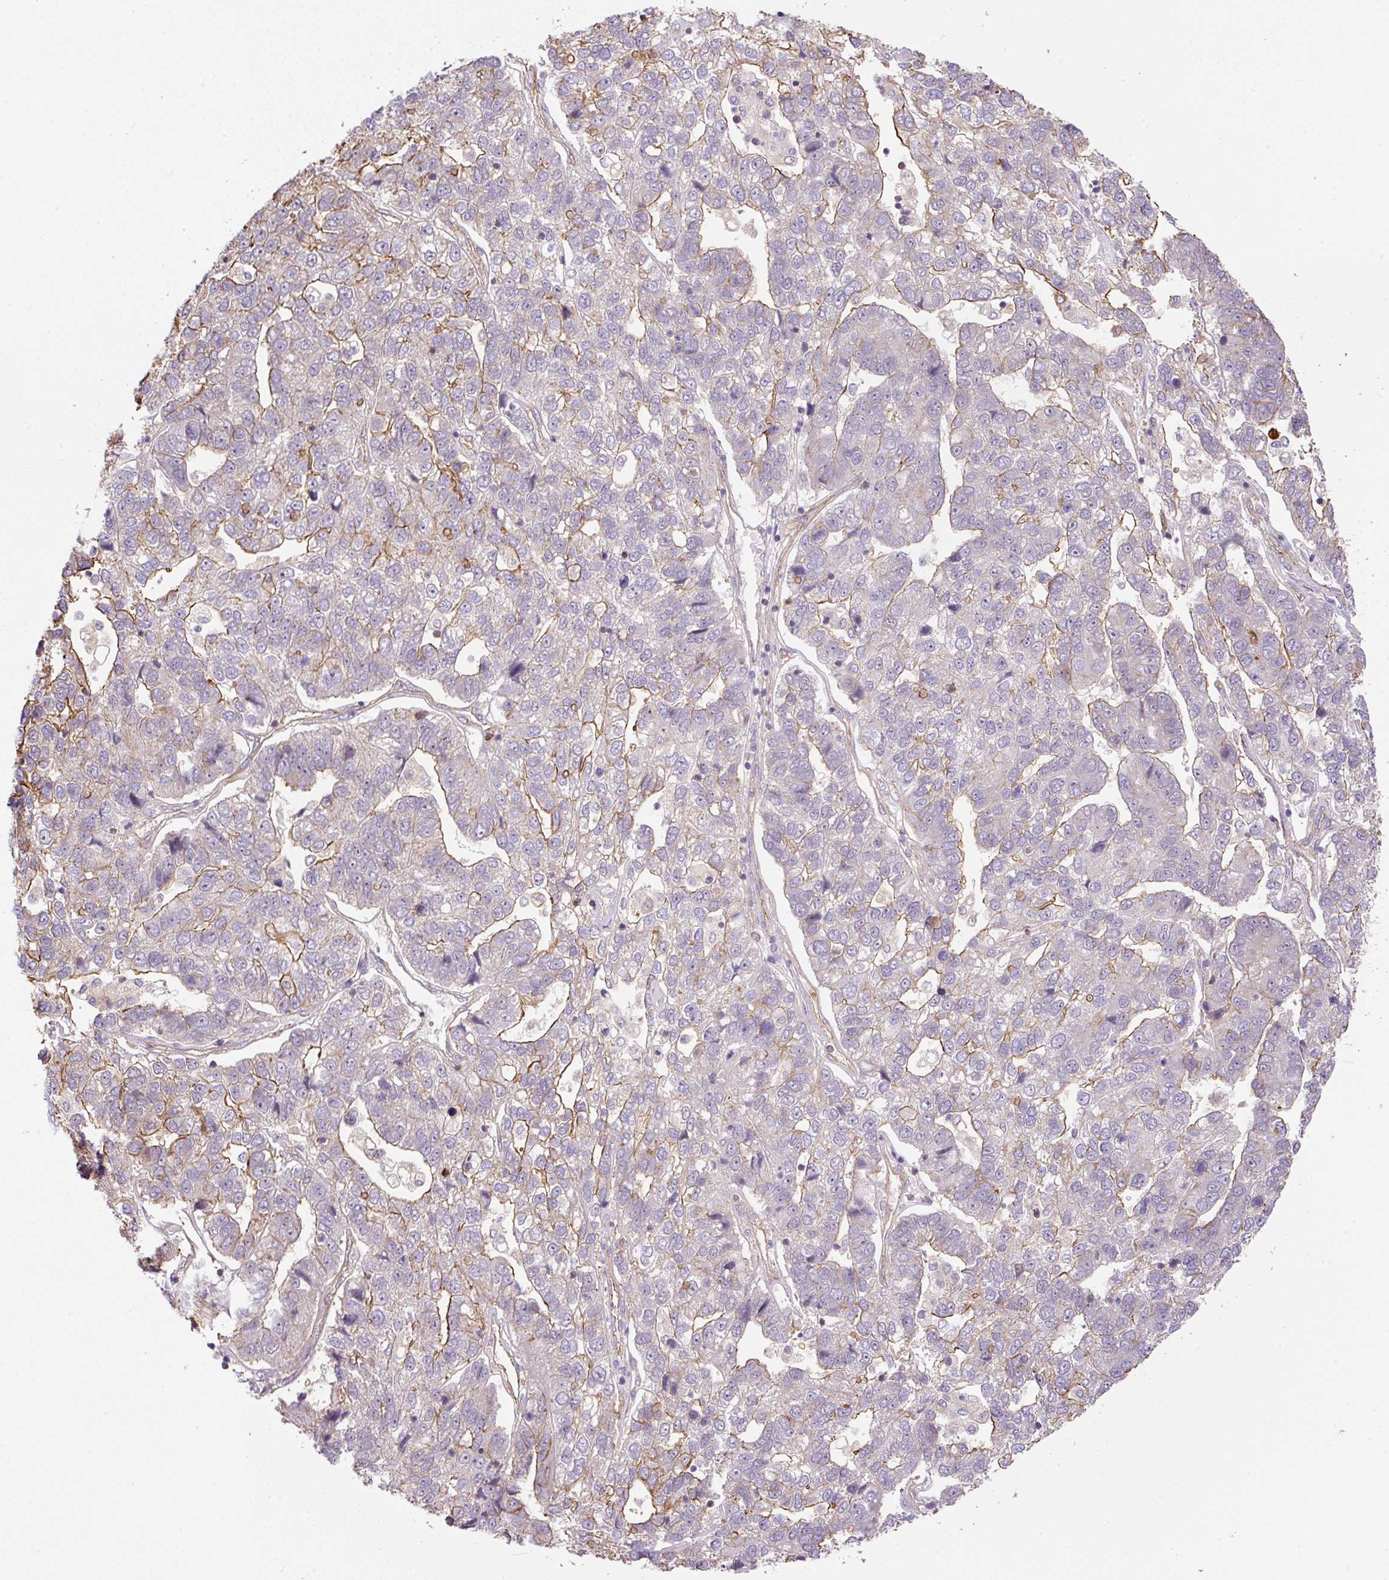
{"staining": {"intensity": "moderate", "quantity": "25%-75%", "location": "cytoplasmic/membranous"}, "tissue": "pancreatic cancer", "cell_type": "Tumor cells", "image_type": "cancer", "snomed": [{"axis": "morphology", "description": "Adenocarcinoma, NOS"}, {"axis": "topography", "description": "Pancreas"}], "caption": "Immunohistochemistry of adenocarcinoma (pancreatic) demonstrates medium levels of moderate cytoplasmic/membranous staining in approximately 25%-75% of tumor cells.", "gene": "B3GALT5", "patient": {"sex": "female", "age": 61}}